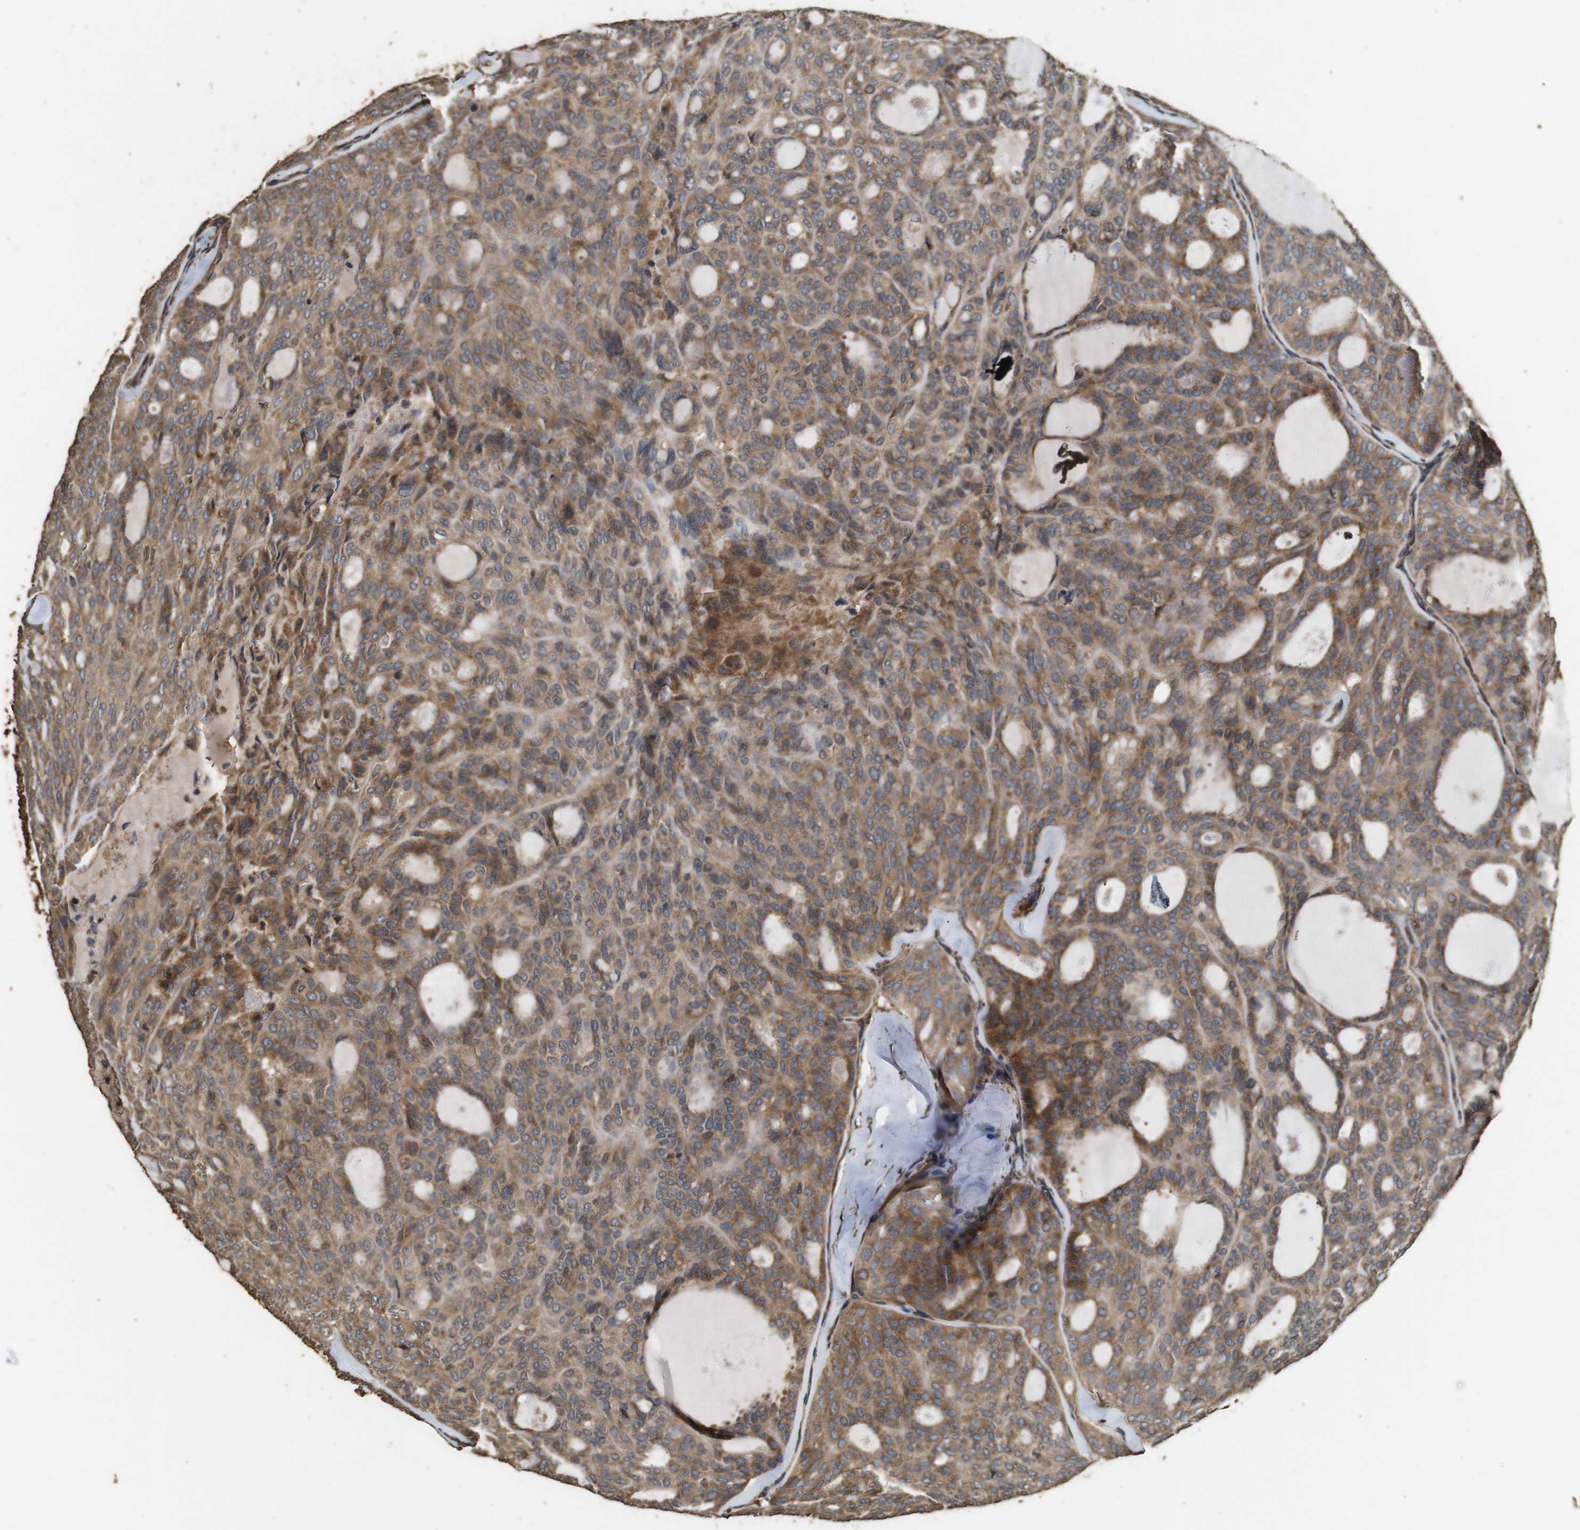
{"staining": {"intensity": "moderate", "quantity": ">75%", "location": "cytoplasmic/membranous"}, "tissue": "thyroid cancer", "cell_type": "Tumor cells", "image_type": "cancer", "snomed": [{"axis": "morphology", "description": "Follicular adenoma carcinoma, NOS"}, {"axis": "topography", "description": "Thyroid gland"}], "caption": "Immunohistochemistry micrograph of neoplastic tissue: human thyroid cancer (follicular adenoma carcinoma) stained using immunohistochemistry displays medium levels of moderate protein expression localized specifically in the cytoplasmic/membranous of tumor cells, appearing as a cytoplasmic/membranous brown color.", "gene": "CNPY4", "patient": {"sex": "male", "age": 75}}